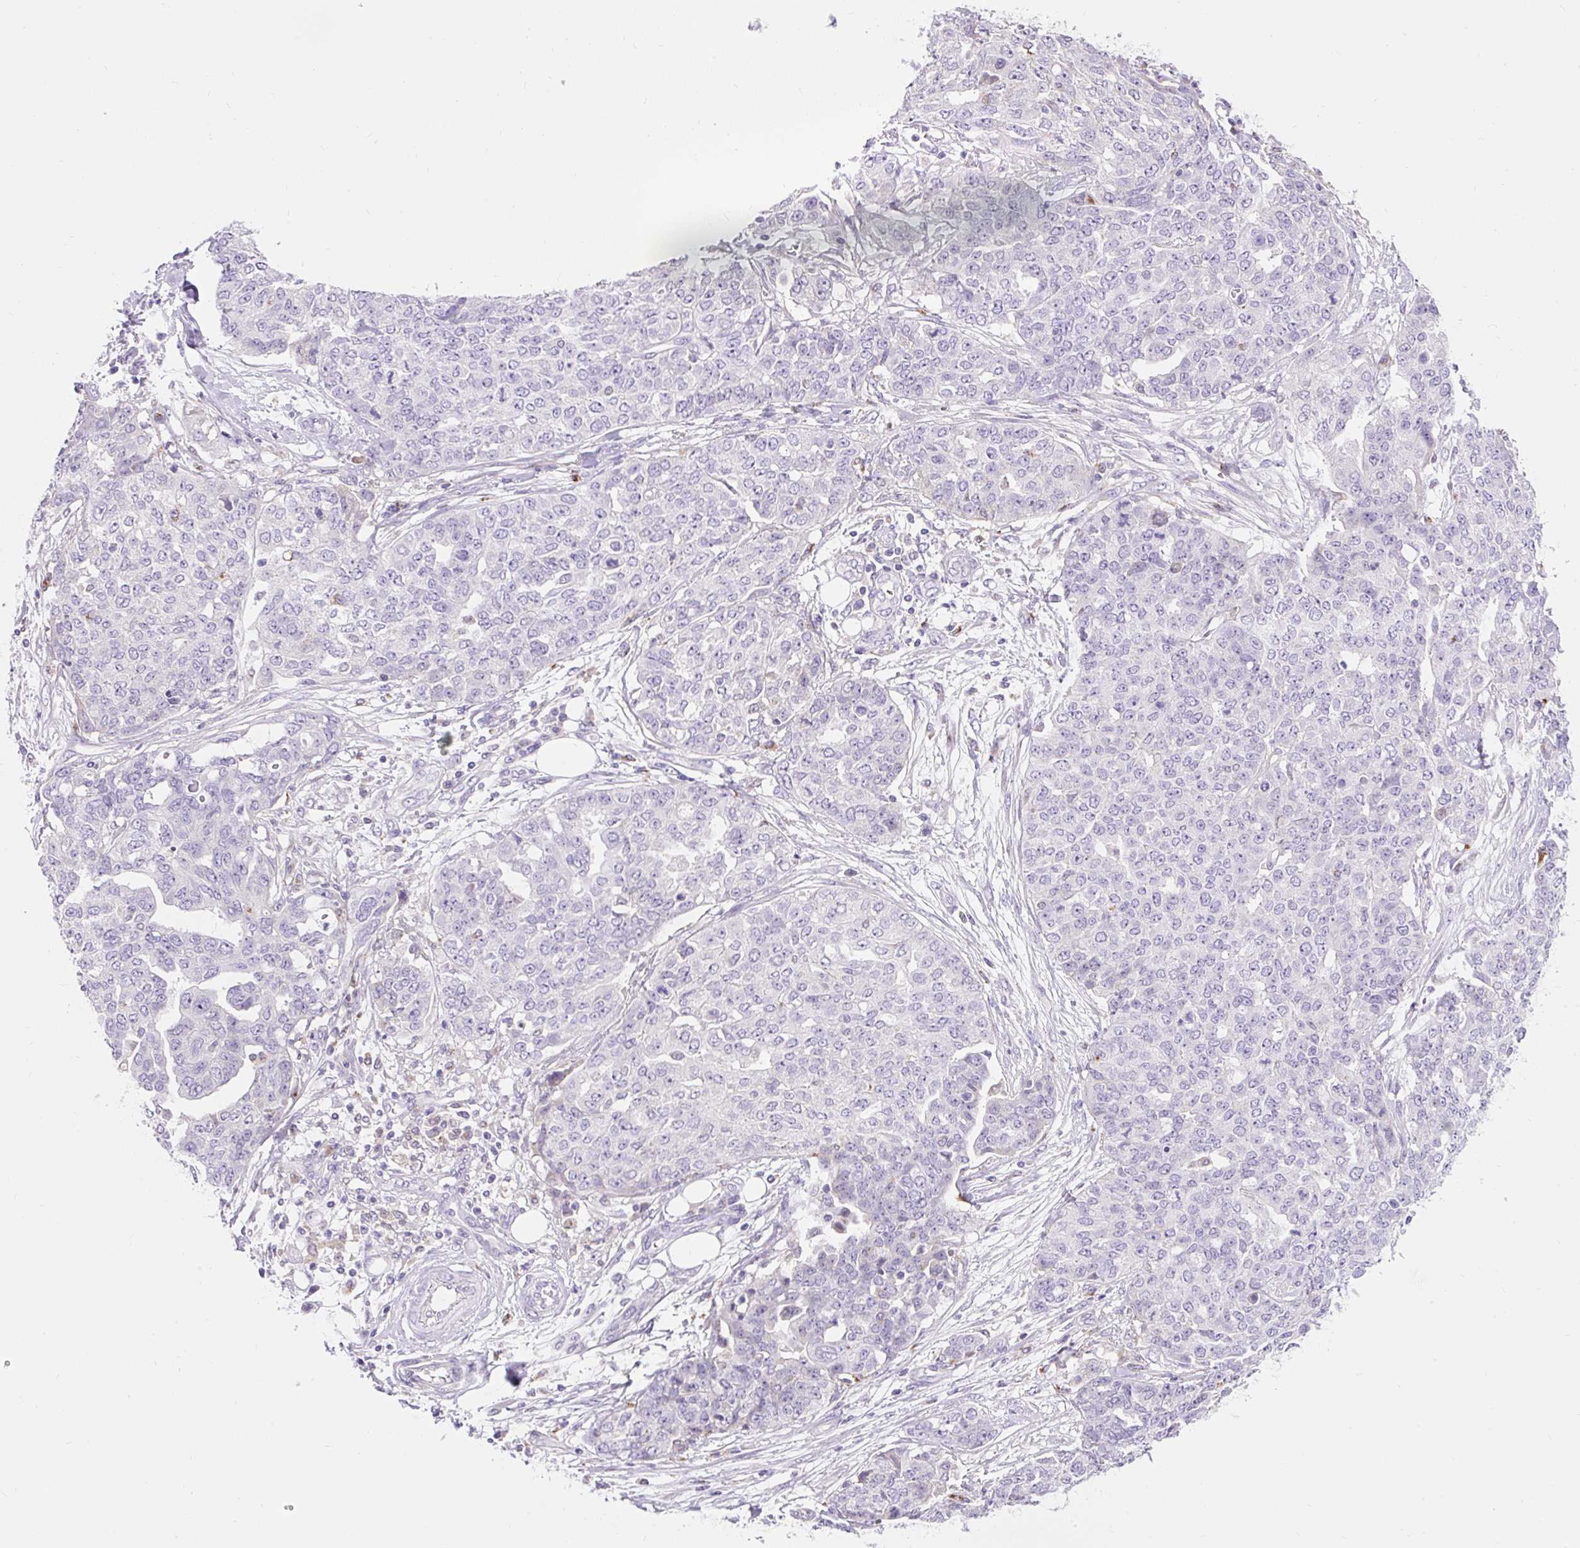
{"staining": {"intensity": "negative", "quantity": "none", "location": "none"}, "tissue": "ovarian cancer", "cell_type": "Tumor cells", "image_type": "cancer", "snomed": [{"axis": "morphology", "description": "Cystadenocarcinoma, serous, NOS"}, {"axis": "topography", "description": "Soft tissue"}, {"axis": "topography", "description": "Ovary"}], "caption": "Immunohistochemical staining of human ovarian cancer exhibits no significant positivity in tumor cells.", "gene": "TMEM150C", "patient": {"sex": "female", "age": 57}}